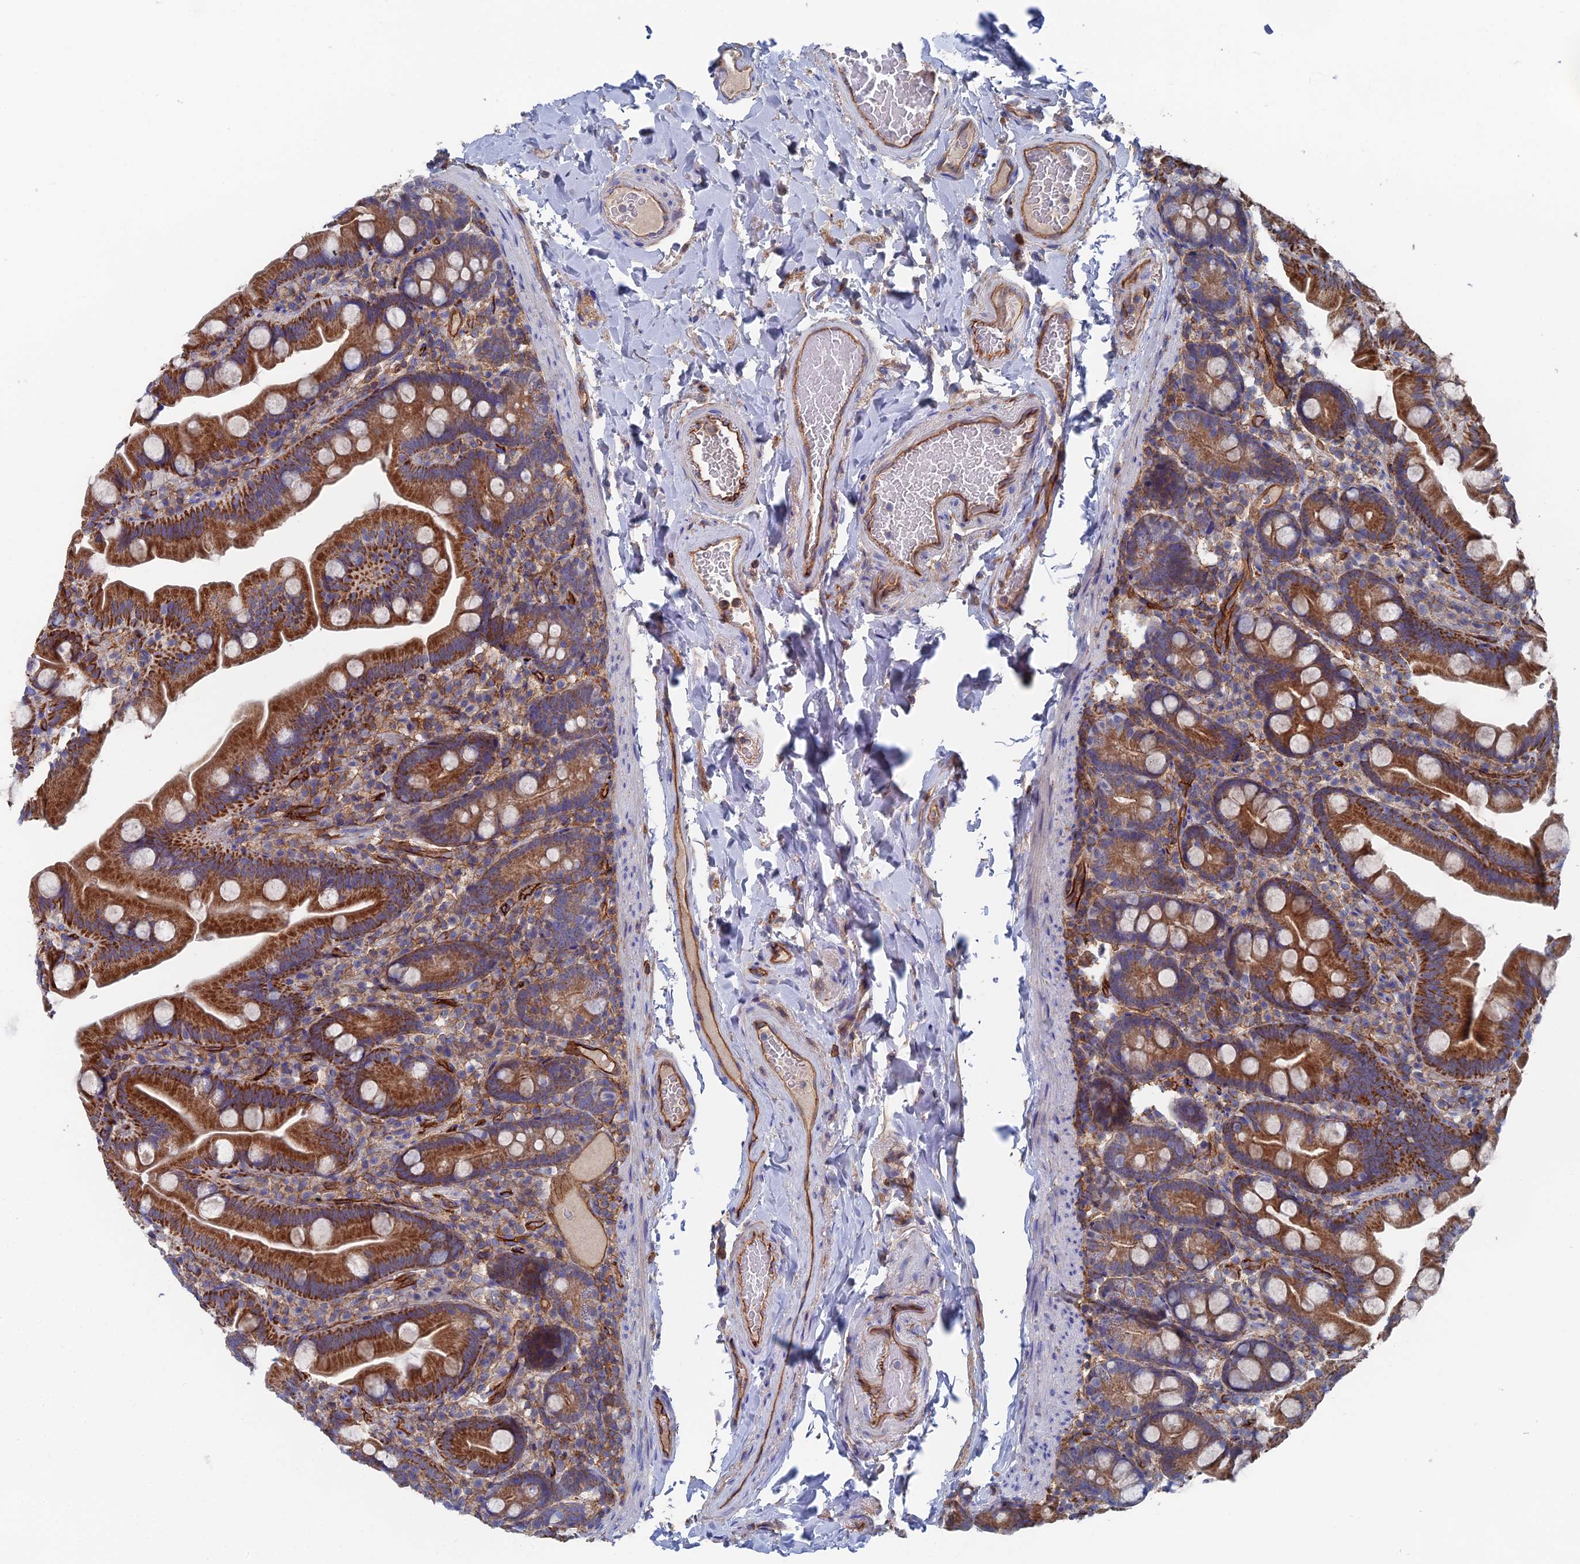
{"staining": {"intensity": "strong", "quantity": ">75%", "location": "cytoplasmic/membranous"}, "tissue": "small intestine", "cell_type": "Glandular cells", "image_type": "normal", "snomed": [{"axis": "morphology", "description": "Normal tissue, NOS"}, {"axis": "topography", "description": "Small intestine"}], "caption": "IHC (DAB (3,3'-diaminobenzidine)) staining of normal human small intestine reveals strong cytoplasmic/membranous protein positivity in approximately >75% of glandular cells.", "gene": "SNX11", "patient": {"sex": "female", "age": 68}}